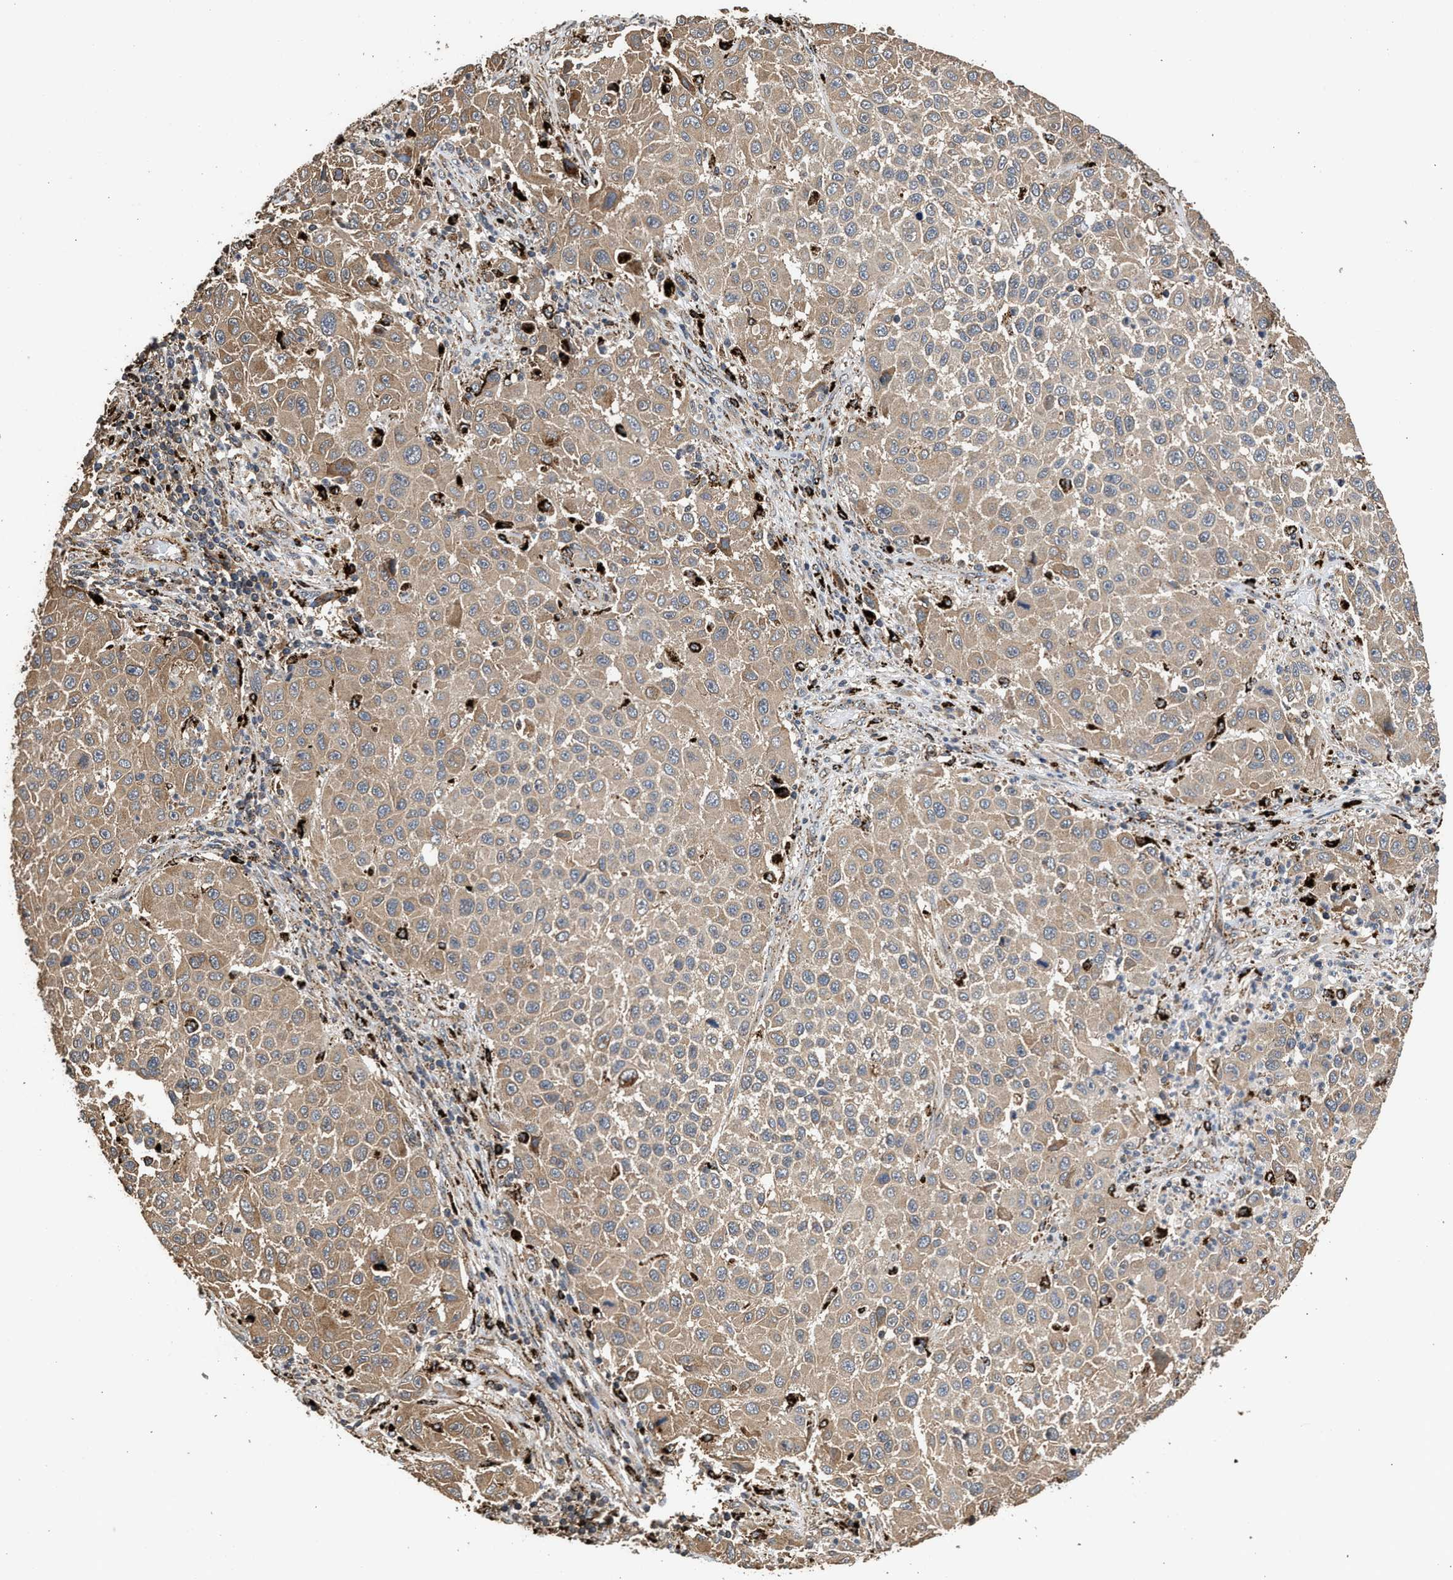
{"staining": {"intensity": "moderate", "quantity": ">75%", "location": "cytoplasmic/membranous"}, "tissue": "melanoma", "cell_type": "Tumor cells", "image_type": "cancer", "snomed": [{"axis": "morphology", "description": "Malignant melanoma, Metastatic site"}, {"axis": "topography", "description": "Lymph node"}], "caption": "Immunohistochemical staining of human melanoma shows medium levels of moderate cytoplasmic/membranous protein staining in approximately >75% of tumor cells.", "gene": "CTSV", "patient": {"sex": "male", "age": 61}}